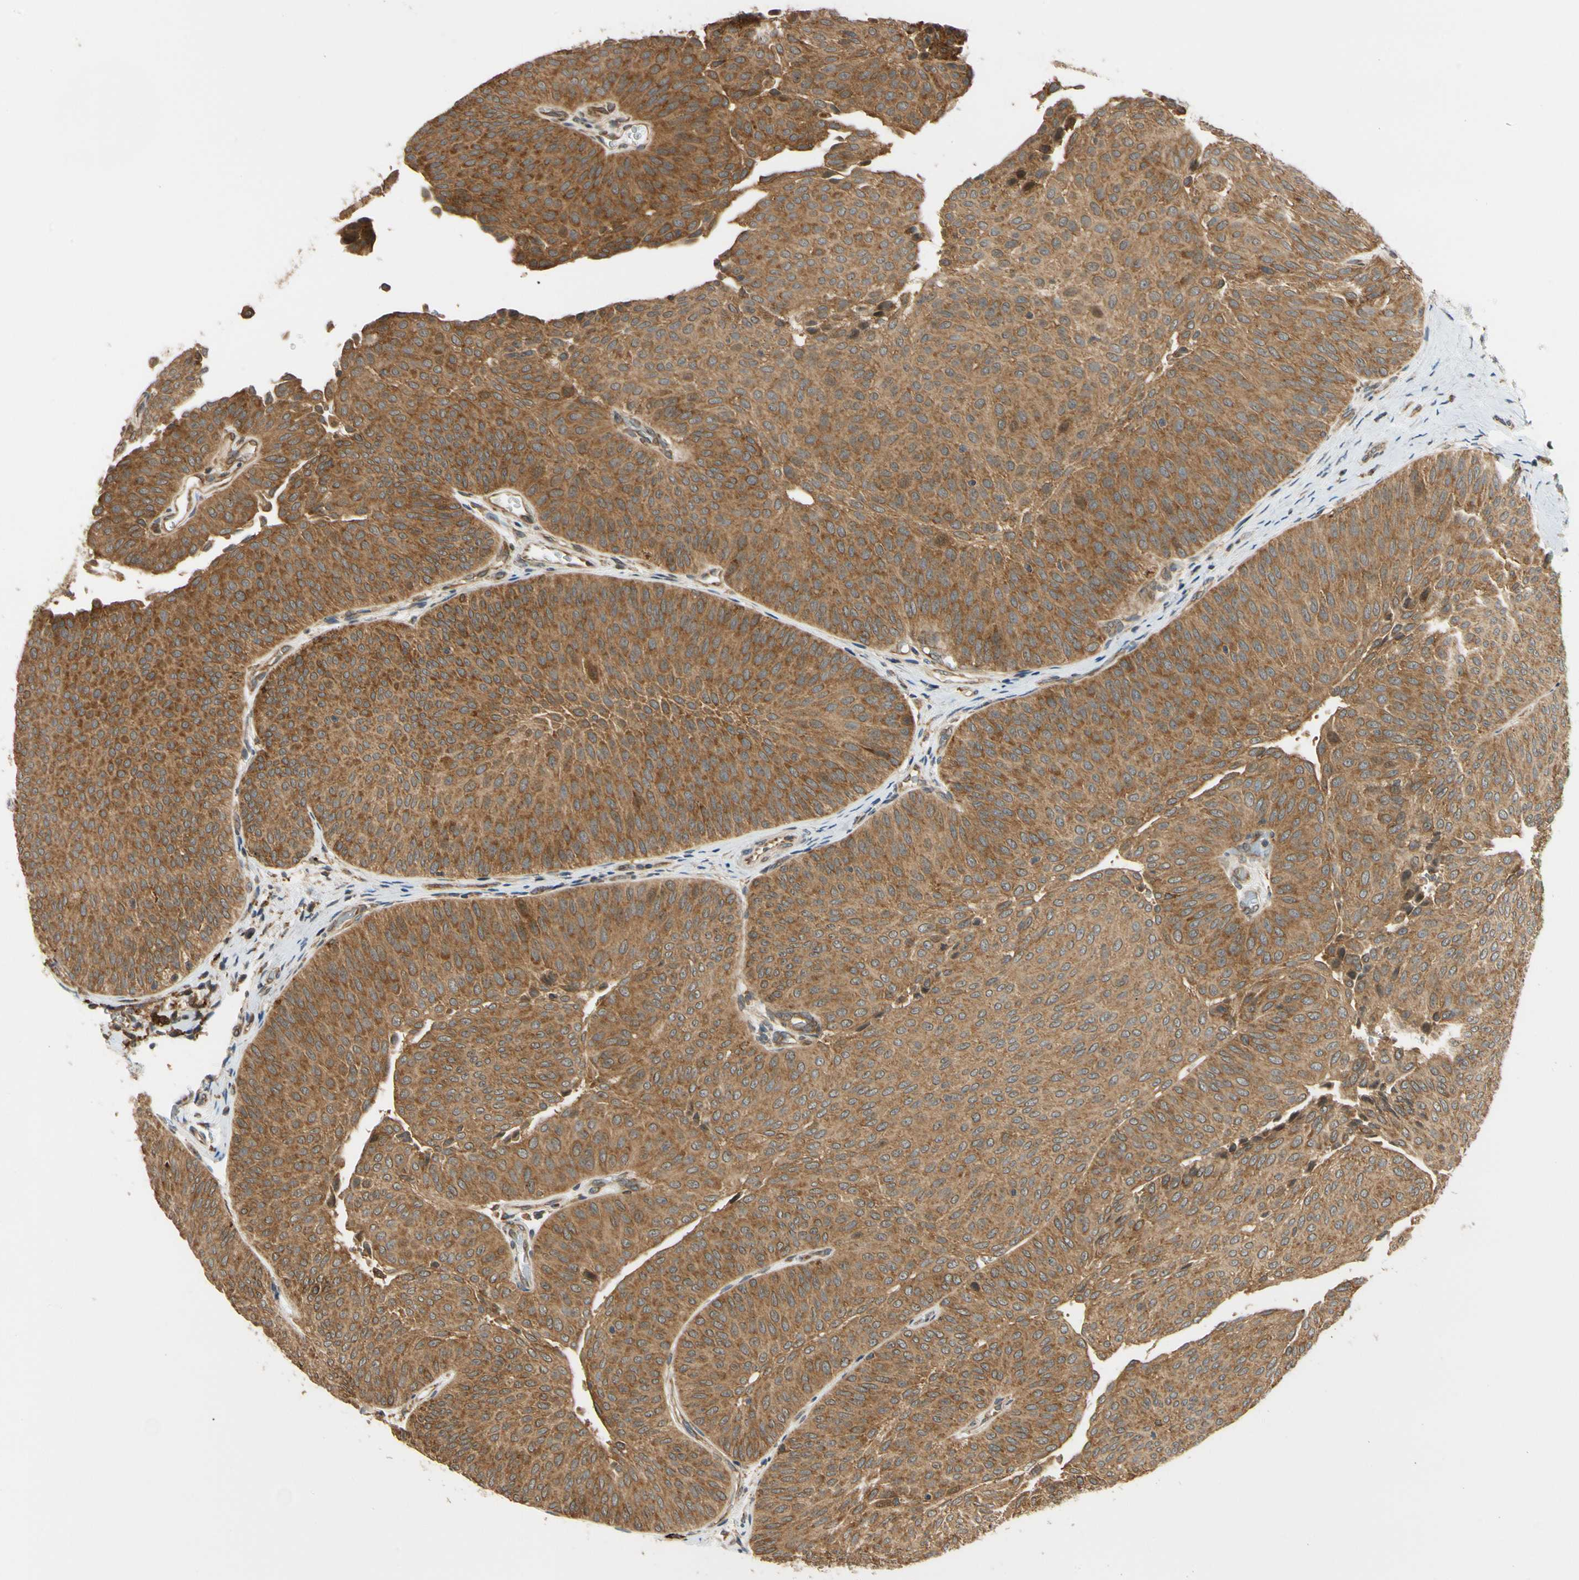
{"staining": {"intensity": "moderate", "quantity": ">75%", "location": "cytoplasmic/membranous"}, "tissue": "urothelial cancer", "cell_type": "Tumor cells", "image_type": "cancer", "snomed": [{"axis": "morphology", "description": "Urothelial carcinoma, Low grade"}, {"axis": "topography", "description": "Urinary bladder"}], "caption": "Immunohistochemical staining of urothelial cancer displays medium levels of moderate cytoplasmic/membranous staining in approximately >75% of tumor cells.", "gene": "ANKHD1", "patient": {"sex": "female", "age": 60}}